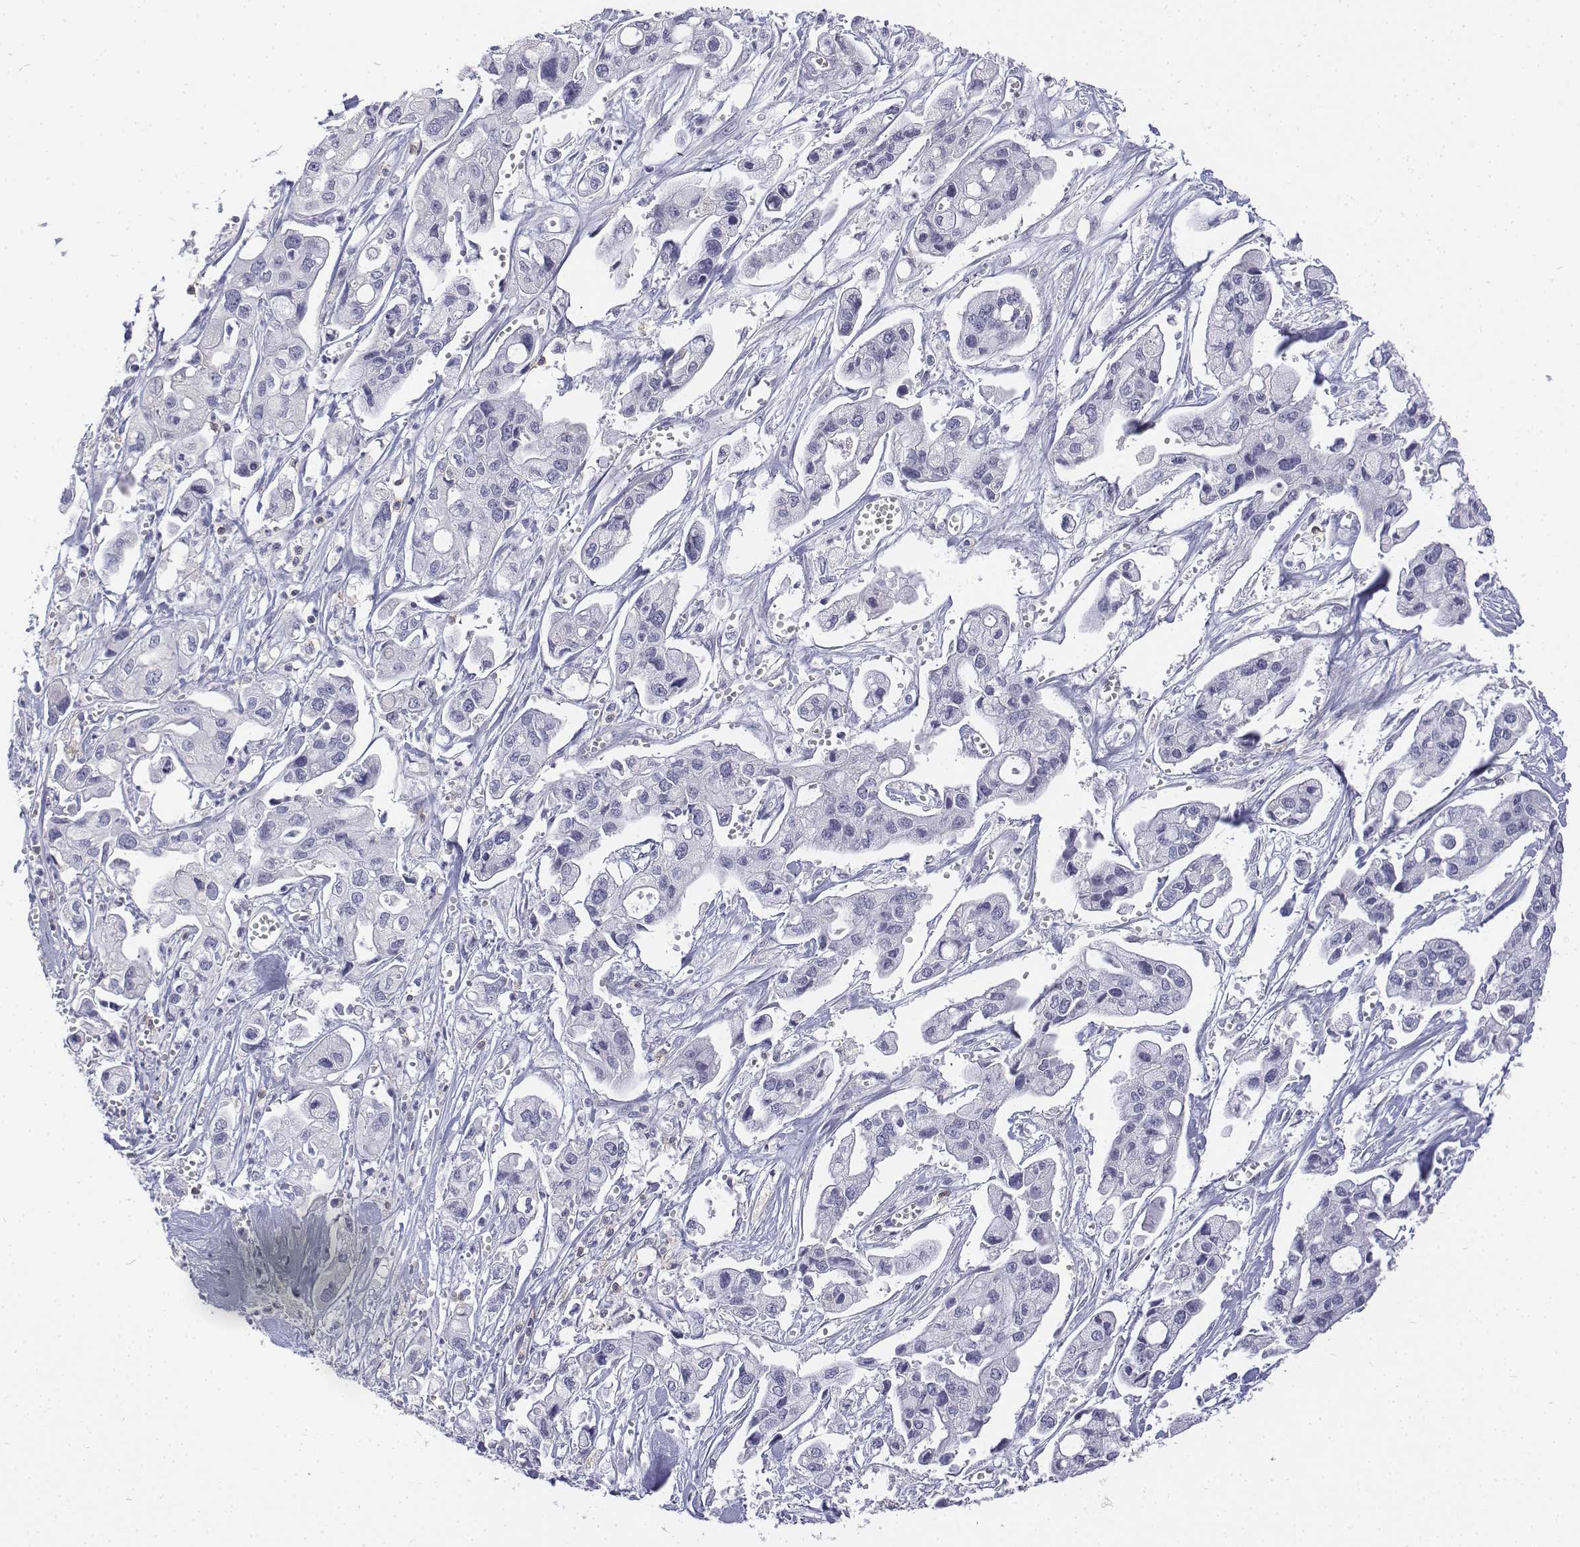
{"staining": {"intensity": "negative", "quantity": "none", "location": "none"}, "tissue": "pancreatic cancer", "cell_type": "Tumor cells", "image_type": "cancer", "snomed": [{"axis": "morphology", "description": "Adenocarcinoma, NOS"}, {"axis": "topography", "description": "Pancreas"}], "caption": "DAB immunohistochemical staining of pancreatic adenocarcinoma demonstrates no significant positivity in tumor cells.", "gene": "CD3E", "patient": {"sex": "male", "age": 70}}